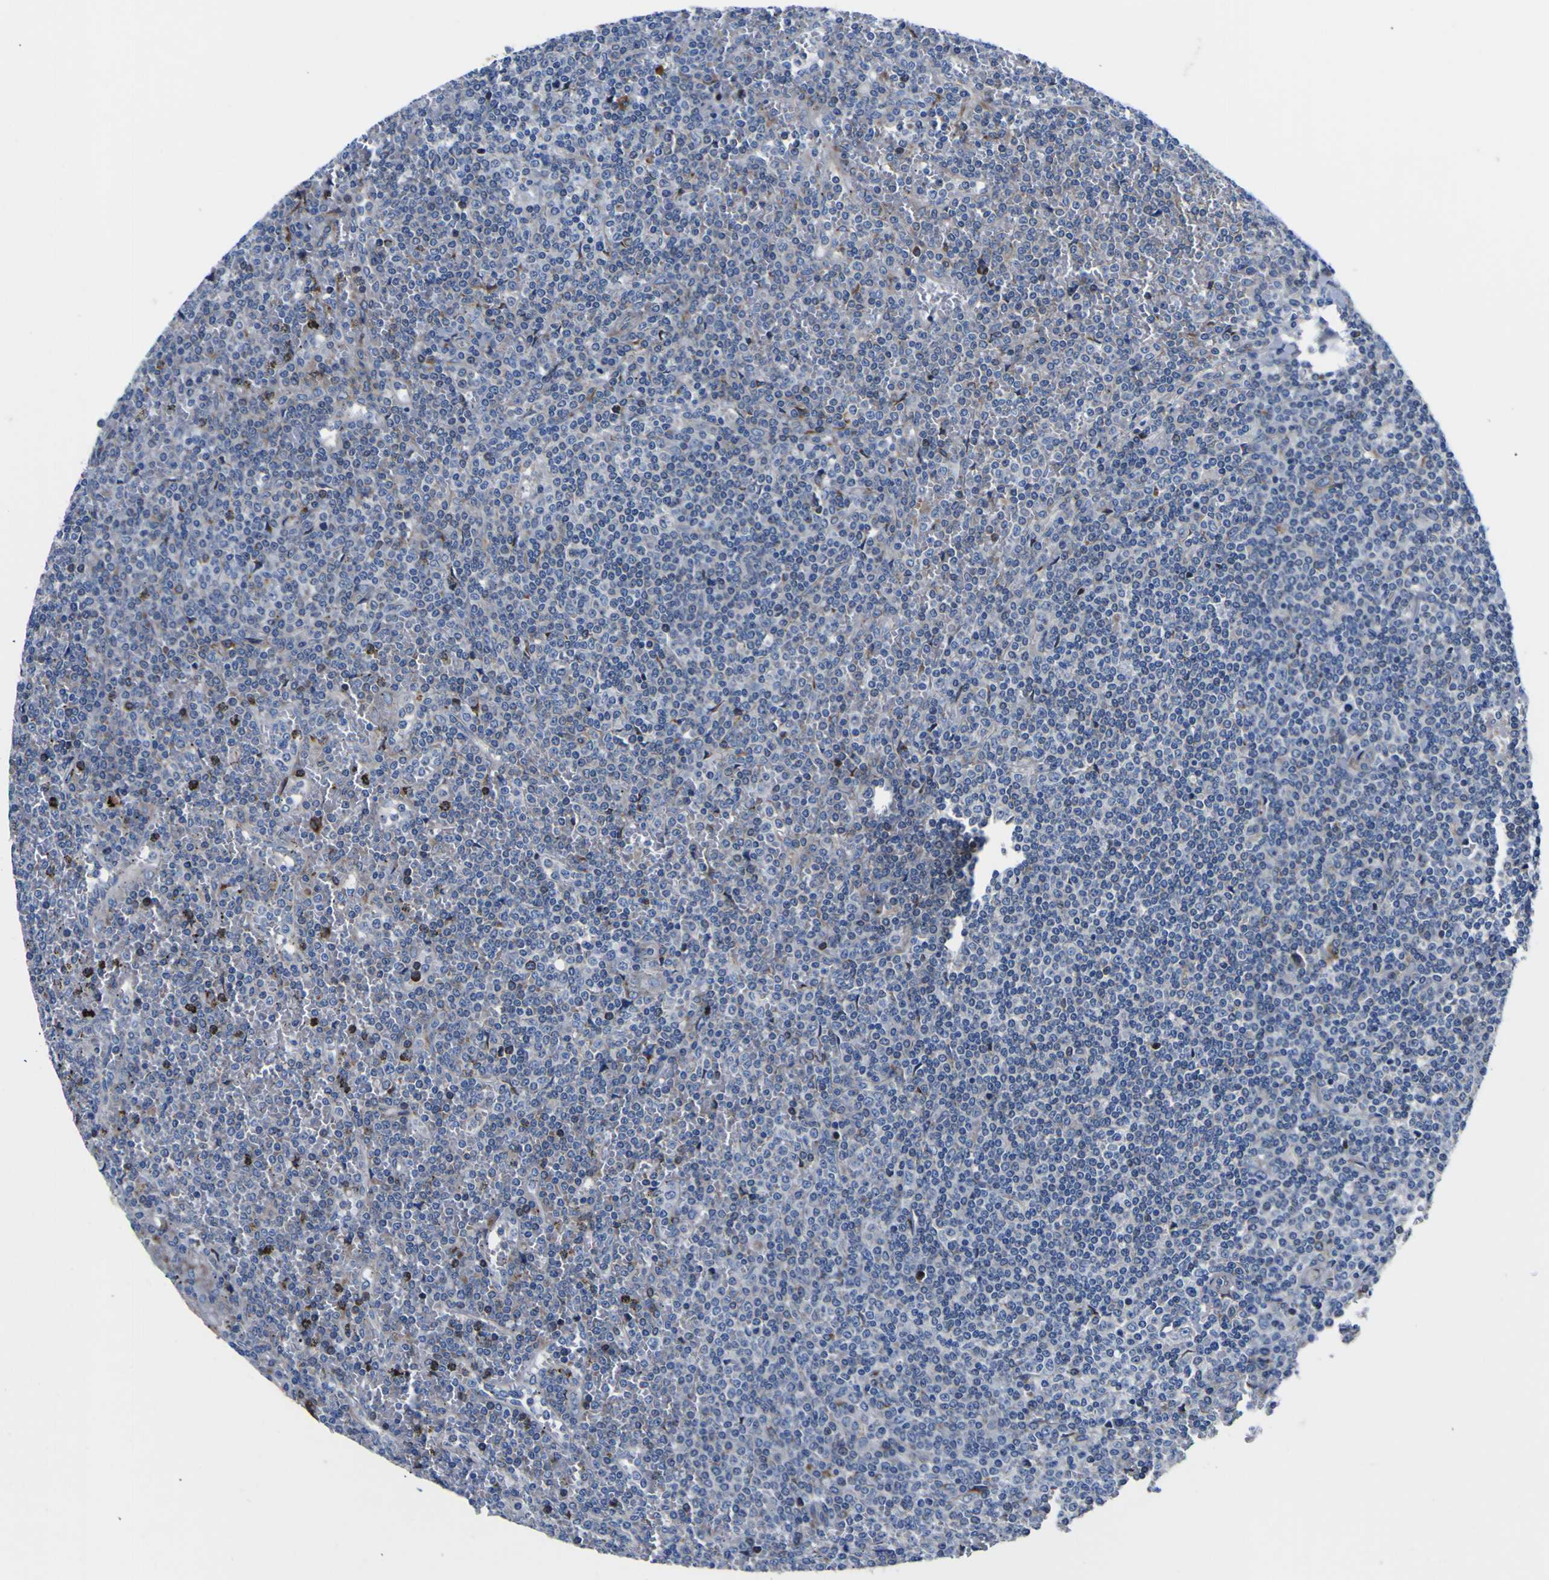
{"staining": {"intensity": "weak", "quantity": "<25%", "location": "cytoplasmic/membranous"}, "tissue": "lymphoma", "cell_type": "Tumor cells", "image_type": "cancer", "snomed": [{"axis": "morphology", "description": "Malignant lymphoma, non-Hodgkin's type, Low grade"}, {"axis": "topography", "description": "Spleen"}], "caption": "Image shows no protein positivity in tumor cells of lymphoma tissue.", "gene": "SCD", "patient": {"sex": "female", "age": 19}}